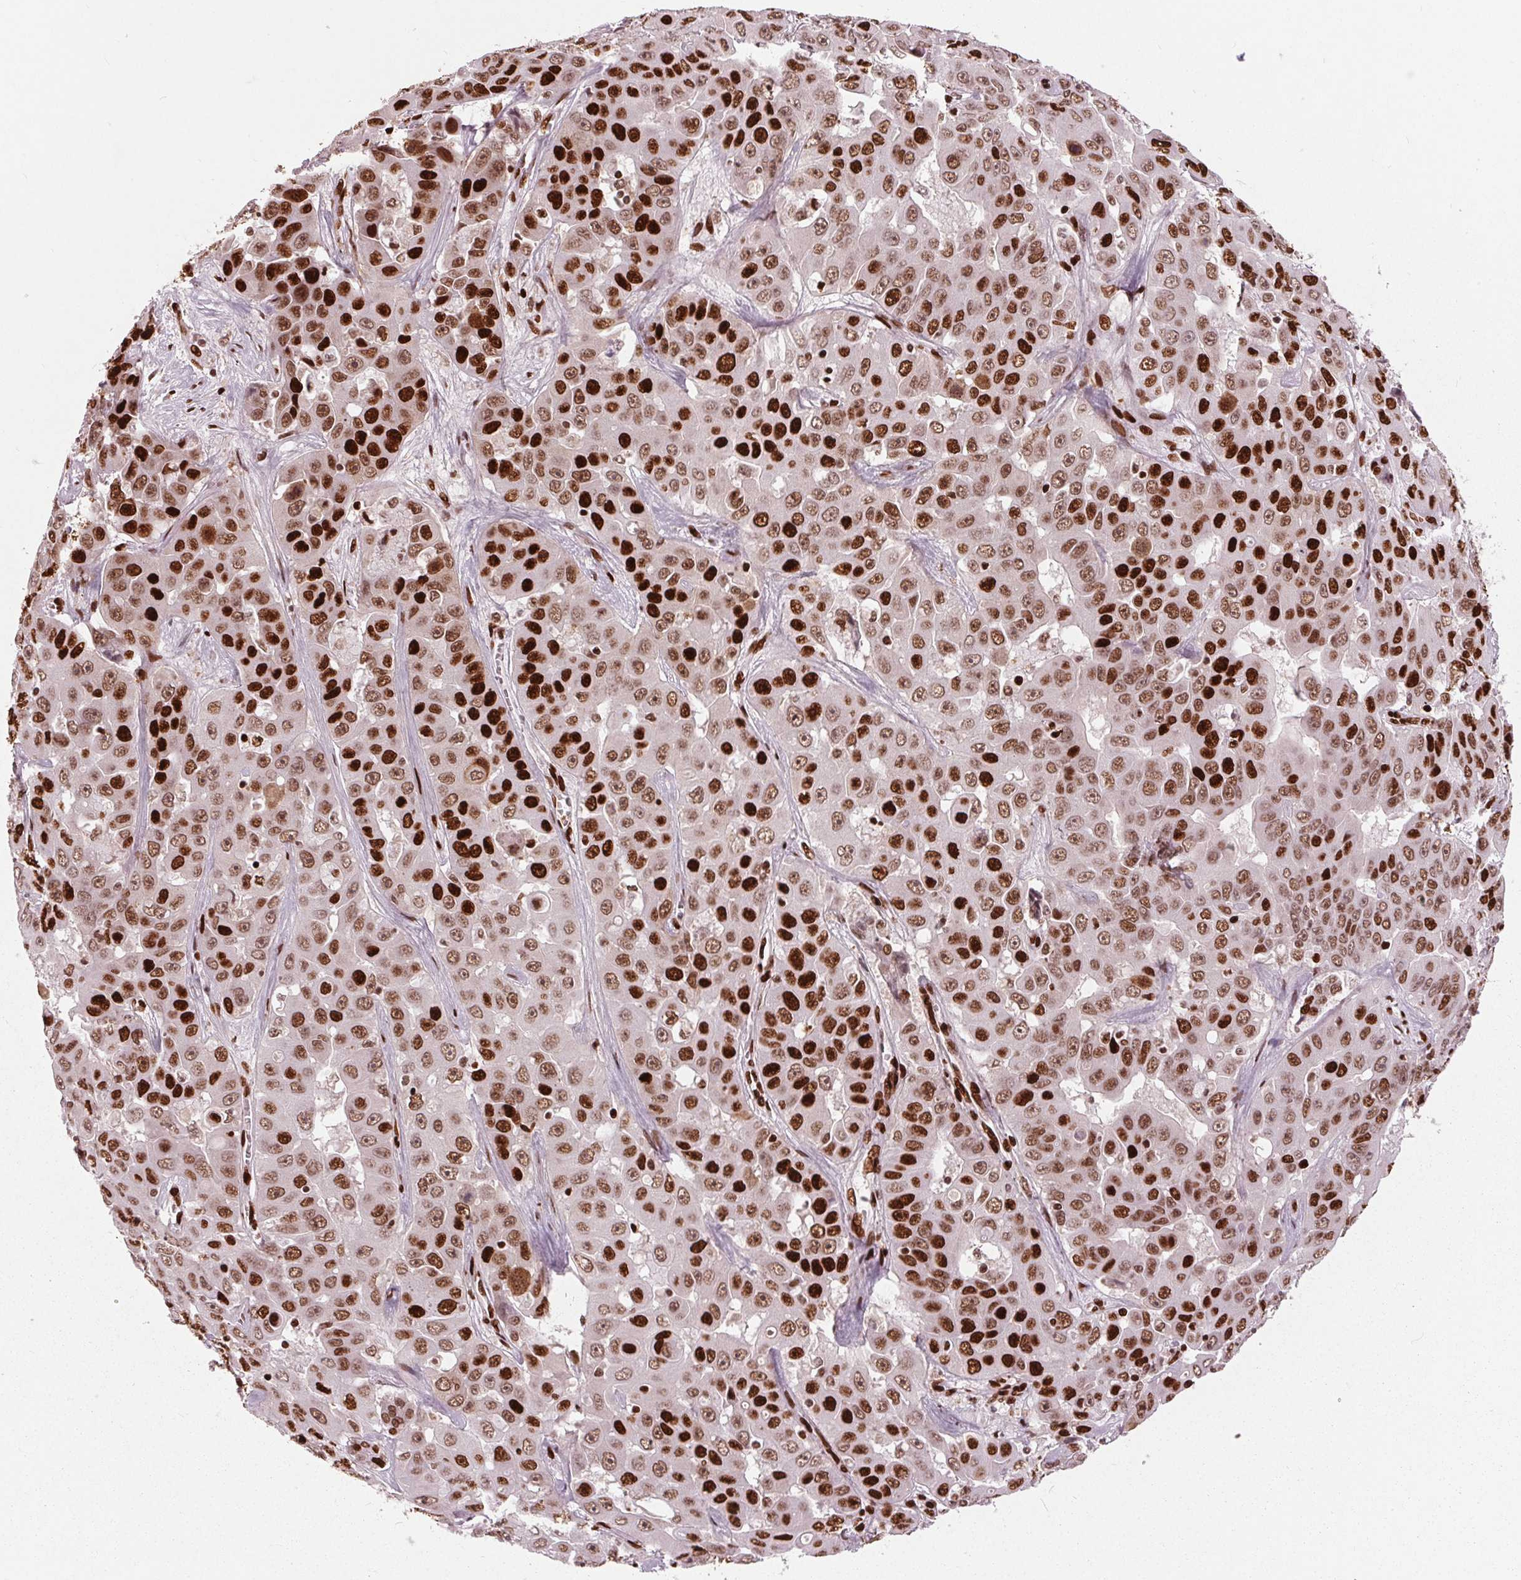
{"staining": {"intensity": "strong", "quantity": ">75%", "location": "nuclear"}, "tissue": "liver cancer", "cell_type": "Tumor cells", "image_type": "cancer", "snomed": [{"axis": "morphology", "description": "Cholangiocarcinoma"}, {"axis": "topography", "description": "Liver"}], "caption": "Brown immunohistochemical staining in human liver cancer (cholangiocarcinoma) exhibits strong nuclear staining in approximately >75% of tumor cells.", "gene": "BRD4", "patient": {"sex": "female", "age": 52}}